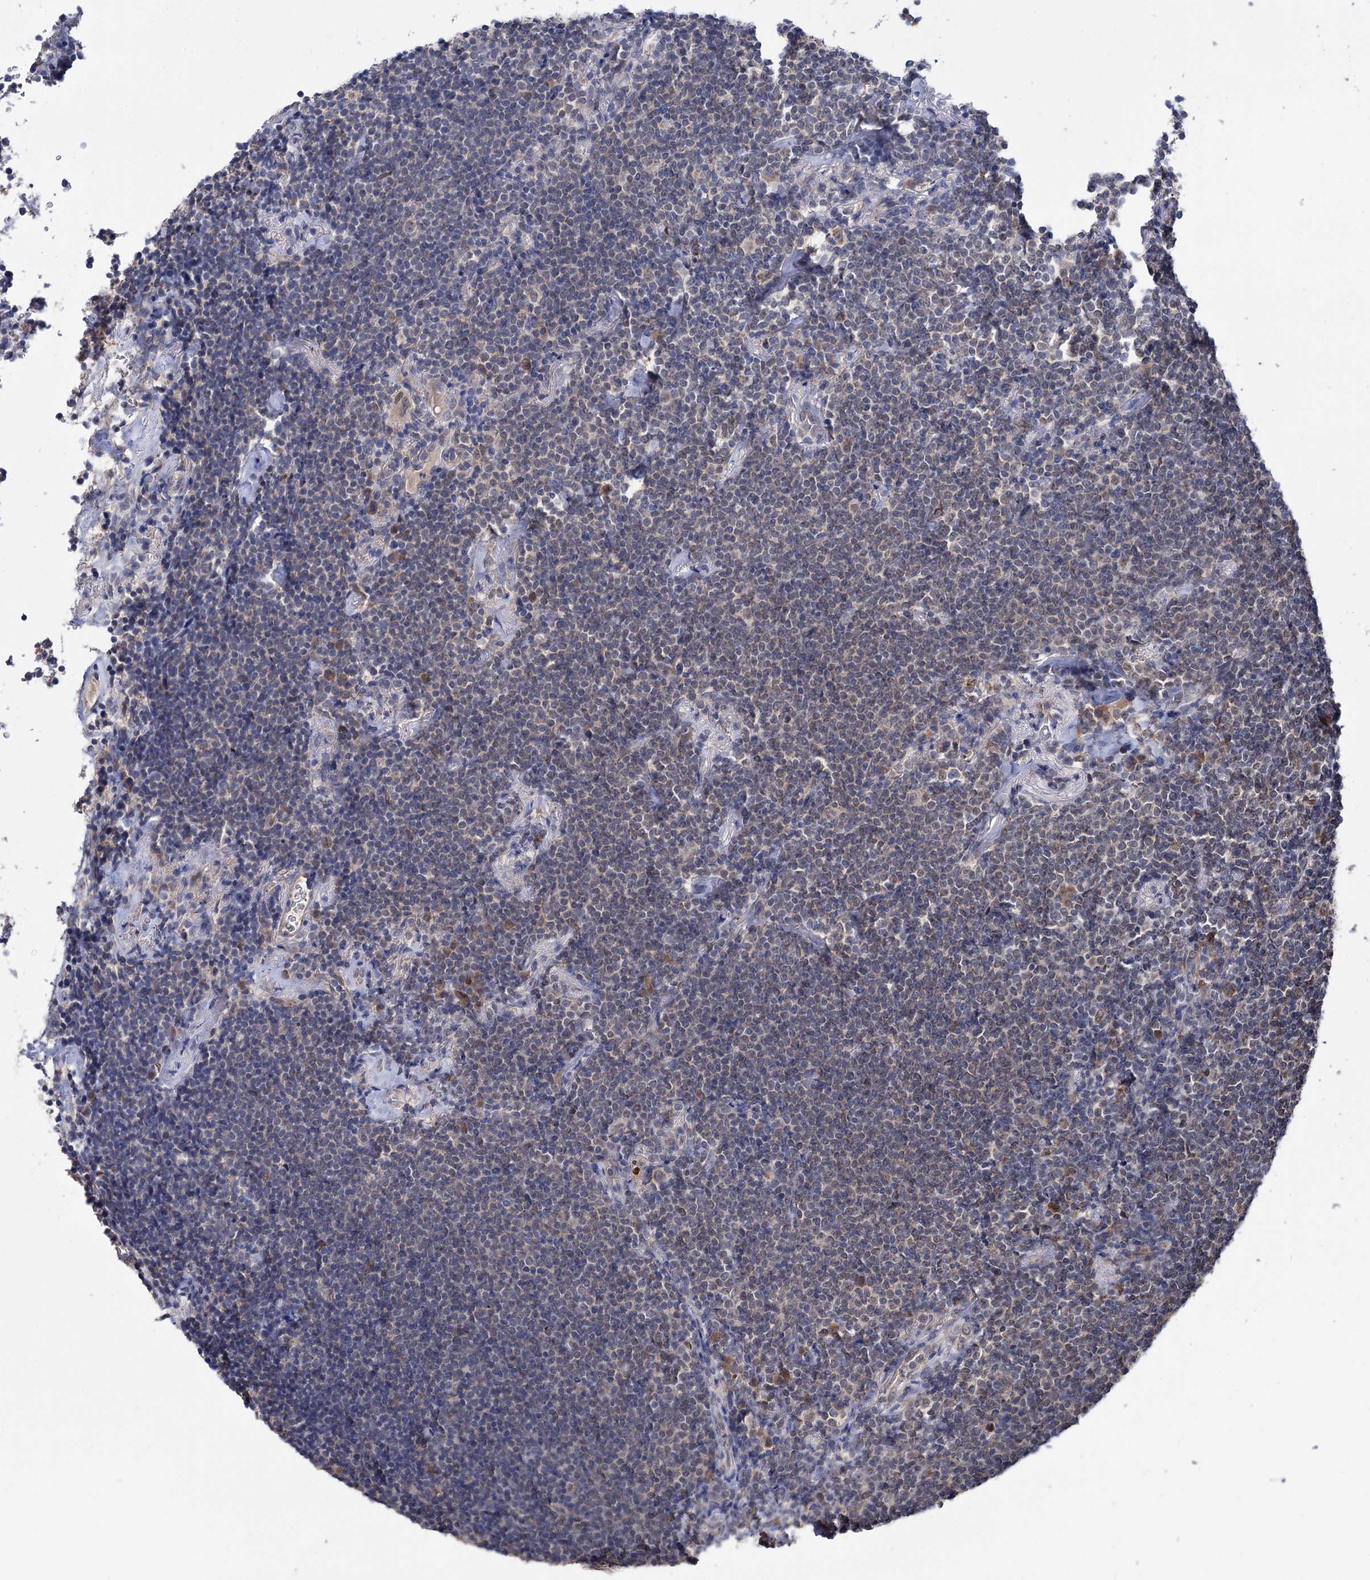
{"staining": {"intensity": "negative", "quantity": "none", "location": "none"}, "tissue": "lymphoma", "cell_type": "Tumor cells", "image_type": "cancer", "snomed": [{"axis": "morphology", "description": "Malignant lymphoma, non-Hodgkin's type, Low grade"}, {"axis": "topography", "description": "Lung"}], "caption": "An immunohistochemistry micrograph of low-grade malignant lymphoma, non-Hodgkin's type is shown. There is no staining in tumor cells of low-grade malignant lymphoma, non-Hodgkin's type.", "gene": "CLPB", "patient": {"sex": "female", "age": 71}}